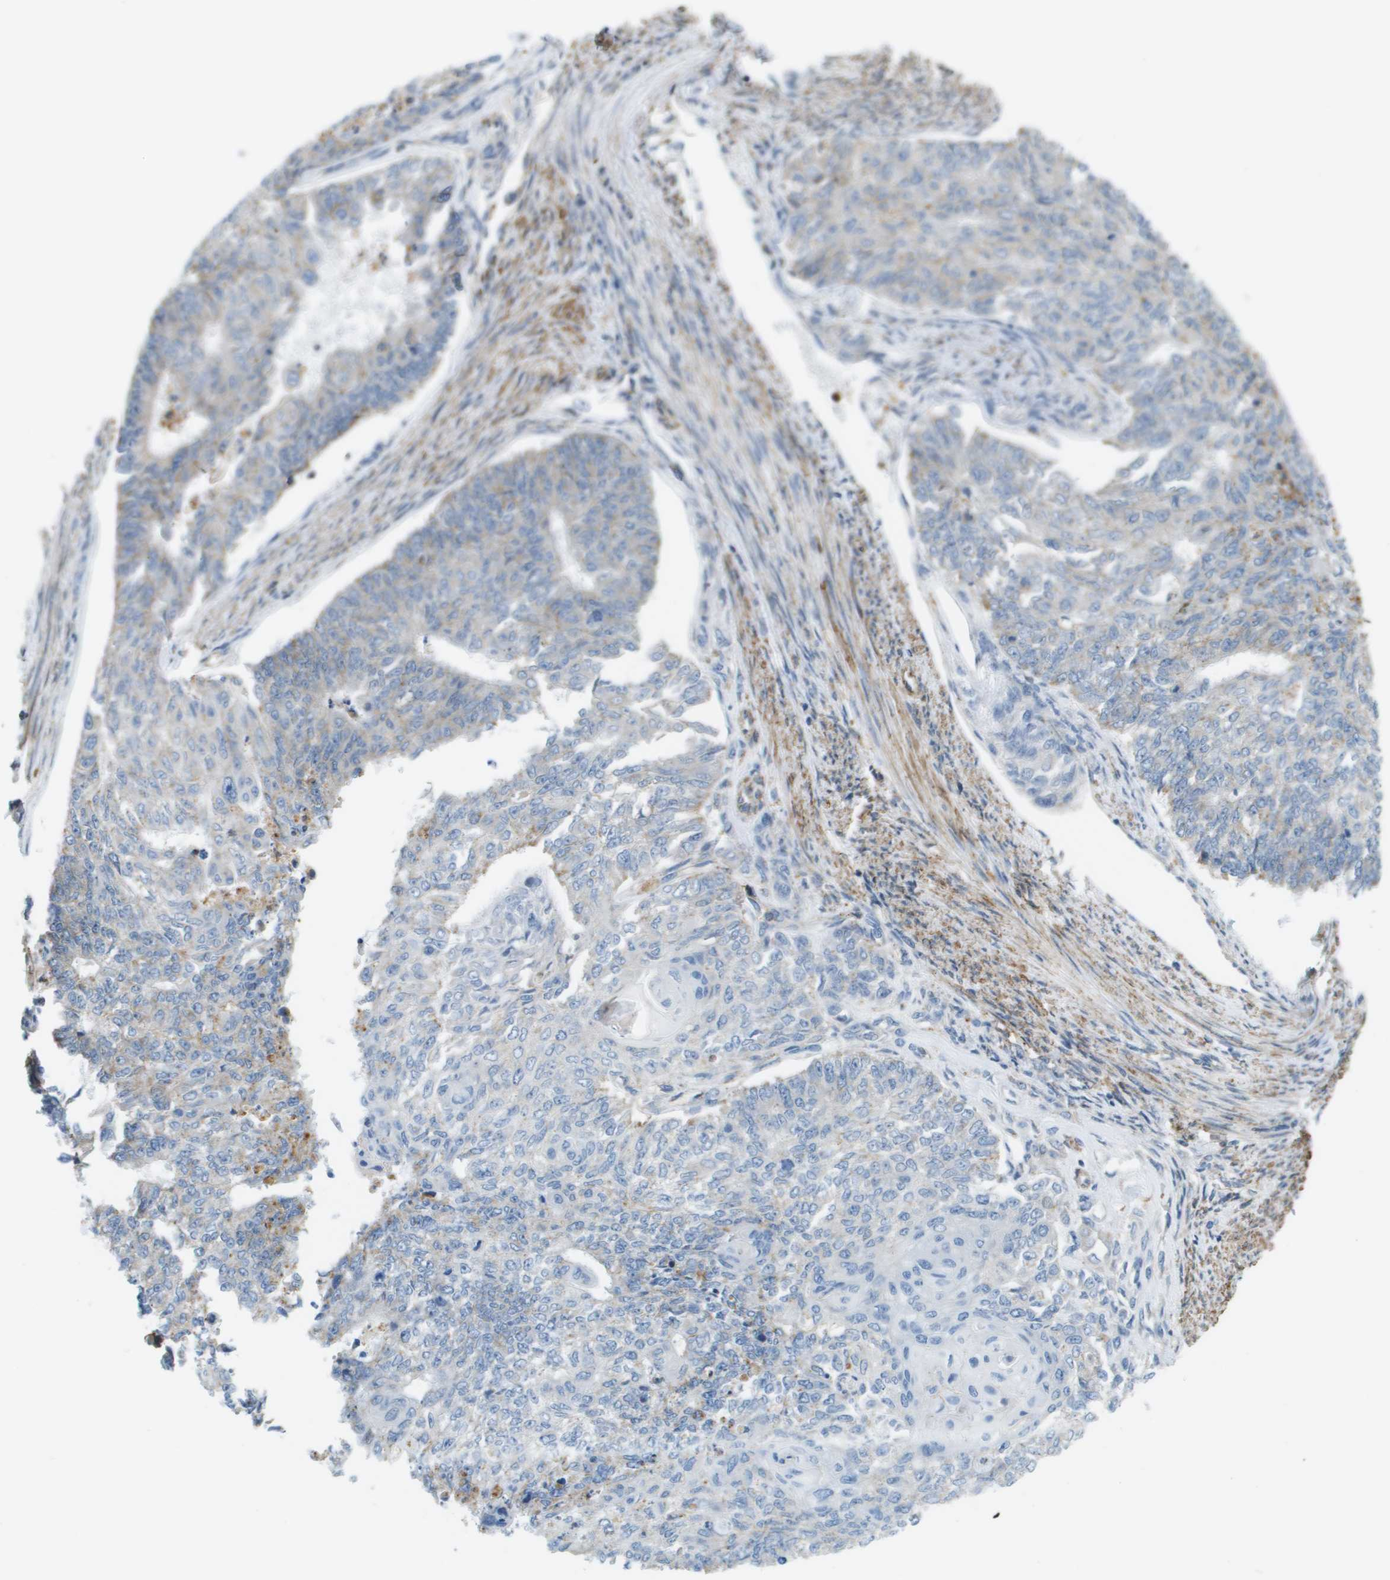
{"staining": {"intensity": "negative", "quantity": "none", "location": "none"}, "tissue": "endometrial cancer", "cell_type": "Tumor cells", "image_type": "cancer", "snomed": [{"axis": "morphology", "description": "Adenocarcinoma, NOS"}, {"axis": "topography", "description": "Endometrium"}], "caption": "High power microscopy histopathology image of an immunohistochemistry (IHC) image of endometrial adenocarcinoma, revealing no significant expression in tumor cells.", "gene": "MYH11", "patient": {"sex": "female", "age": 32}}